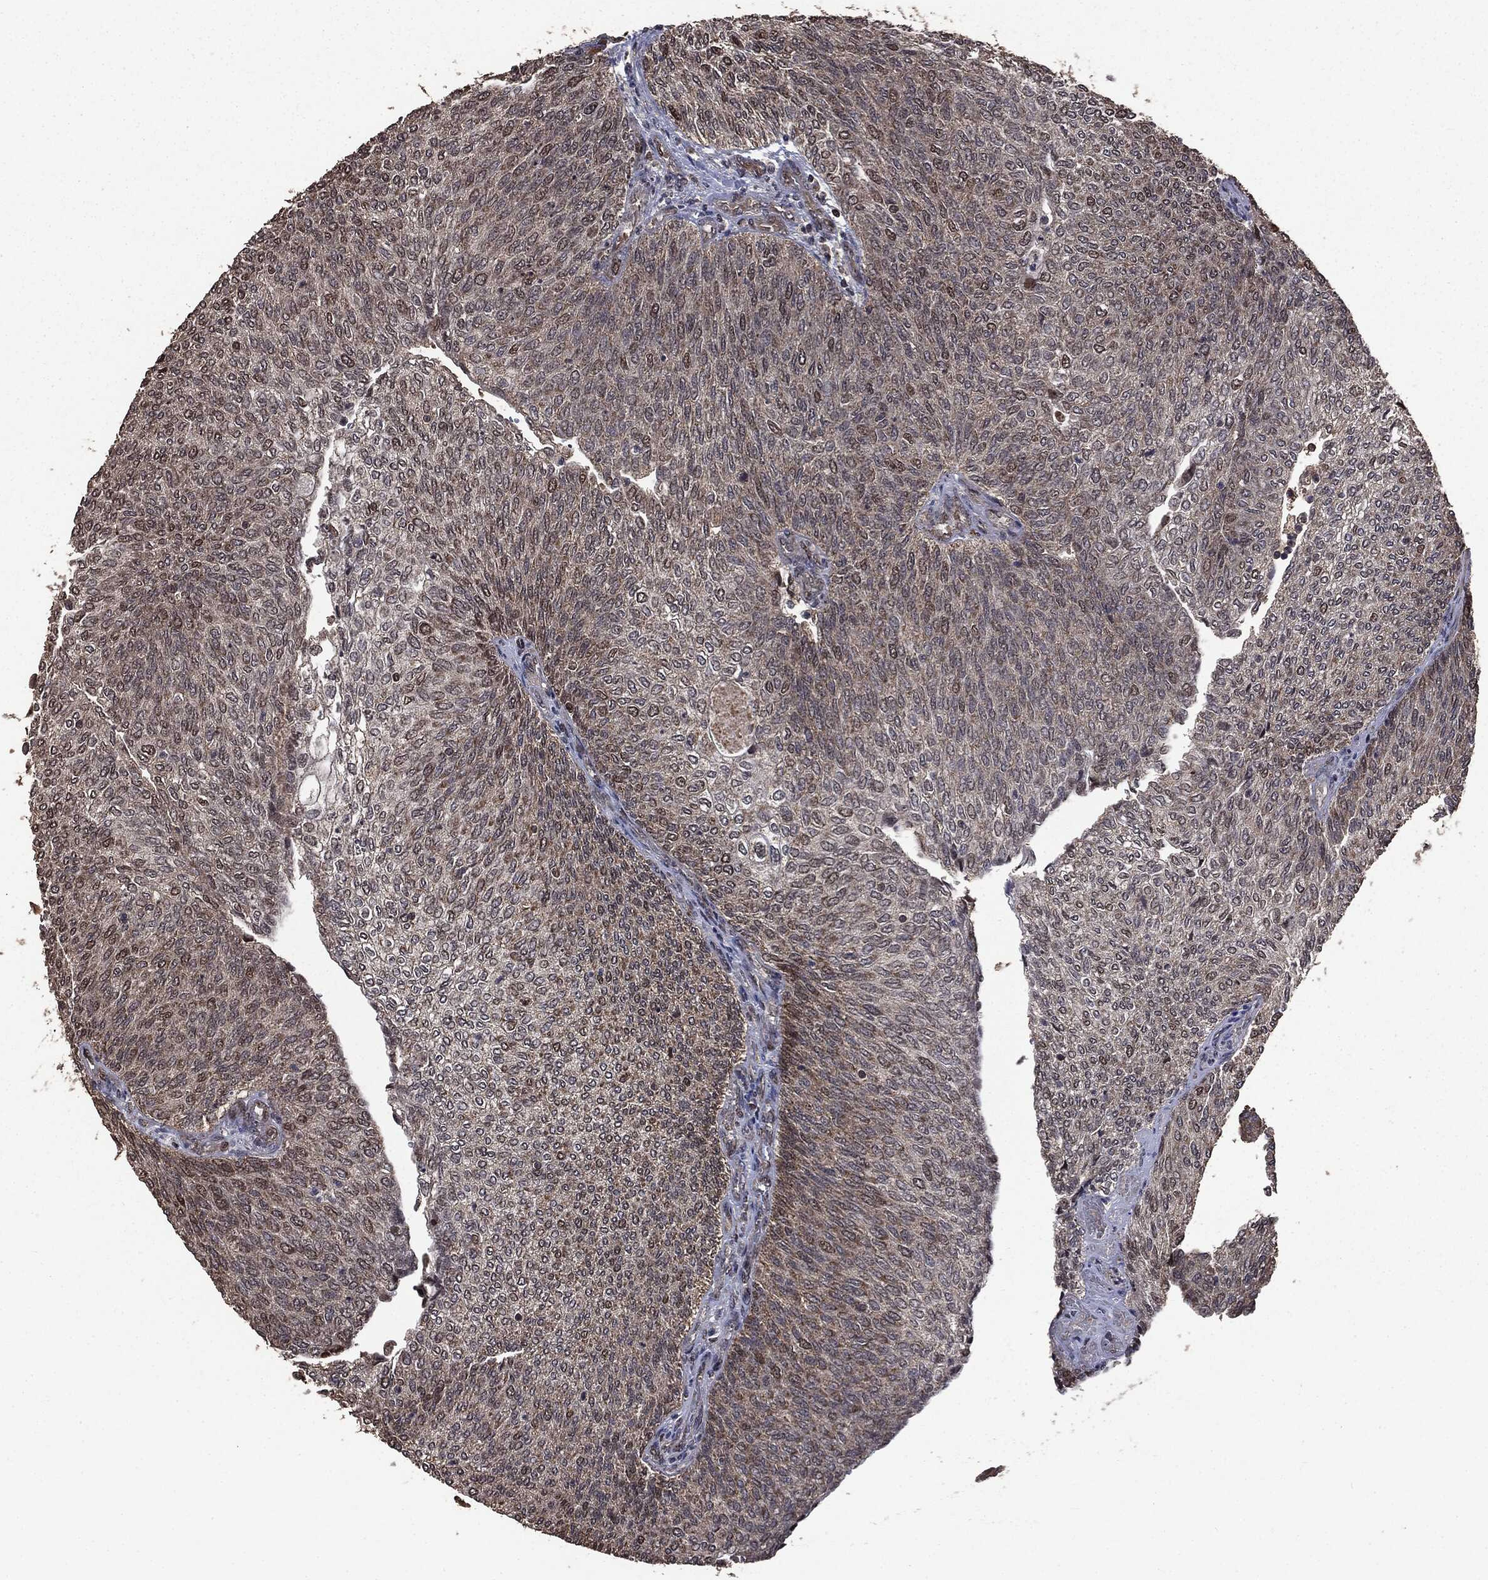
{"staining": {"intensity": "moderate", "quantity": "<25%", "location": "nuclear"}, "tissue": "urothelial cancer", "cell_type": "Tumor cells", "image_type": "cancer", "snomed": [{"axis": "morphology", "description": "Urothelial carcinoma, High grade"}, {"axis": "topography", "description": "Urinary bladder"}], "caption": "DAB immunohistochemical staining of human urothelial cancer reveals moderate nuclear protein staining in approximately <25% of tumor cells. The protein of interest is shown in brown color, while the nuclei are stained blue.", "gene": "PPP6R2", "patient": {"sex": "female", "age": 79}}